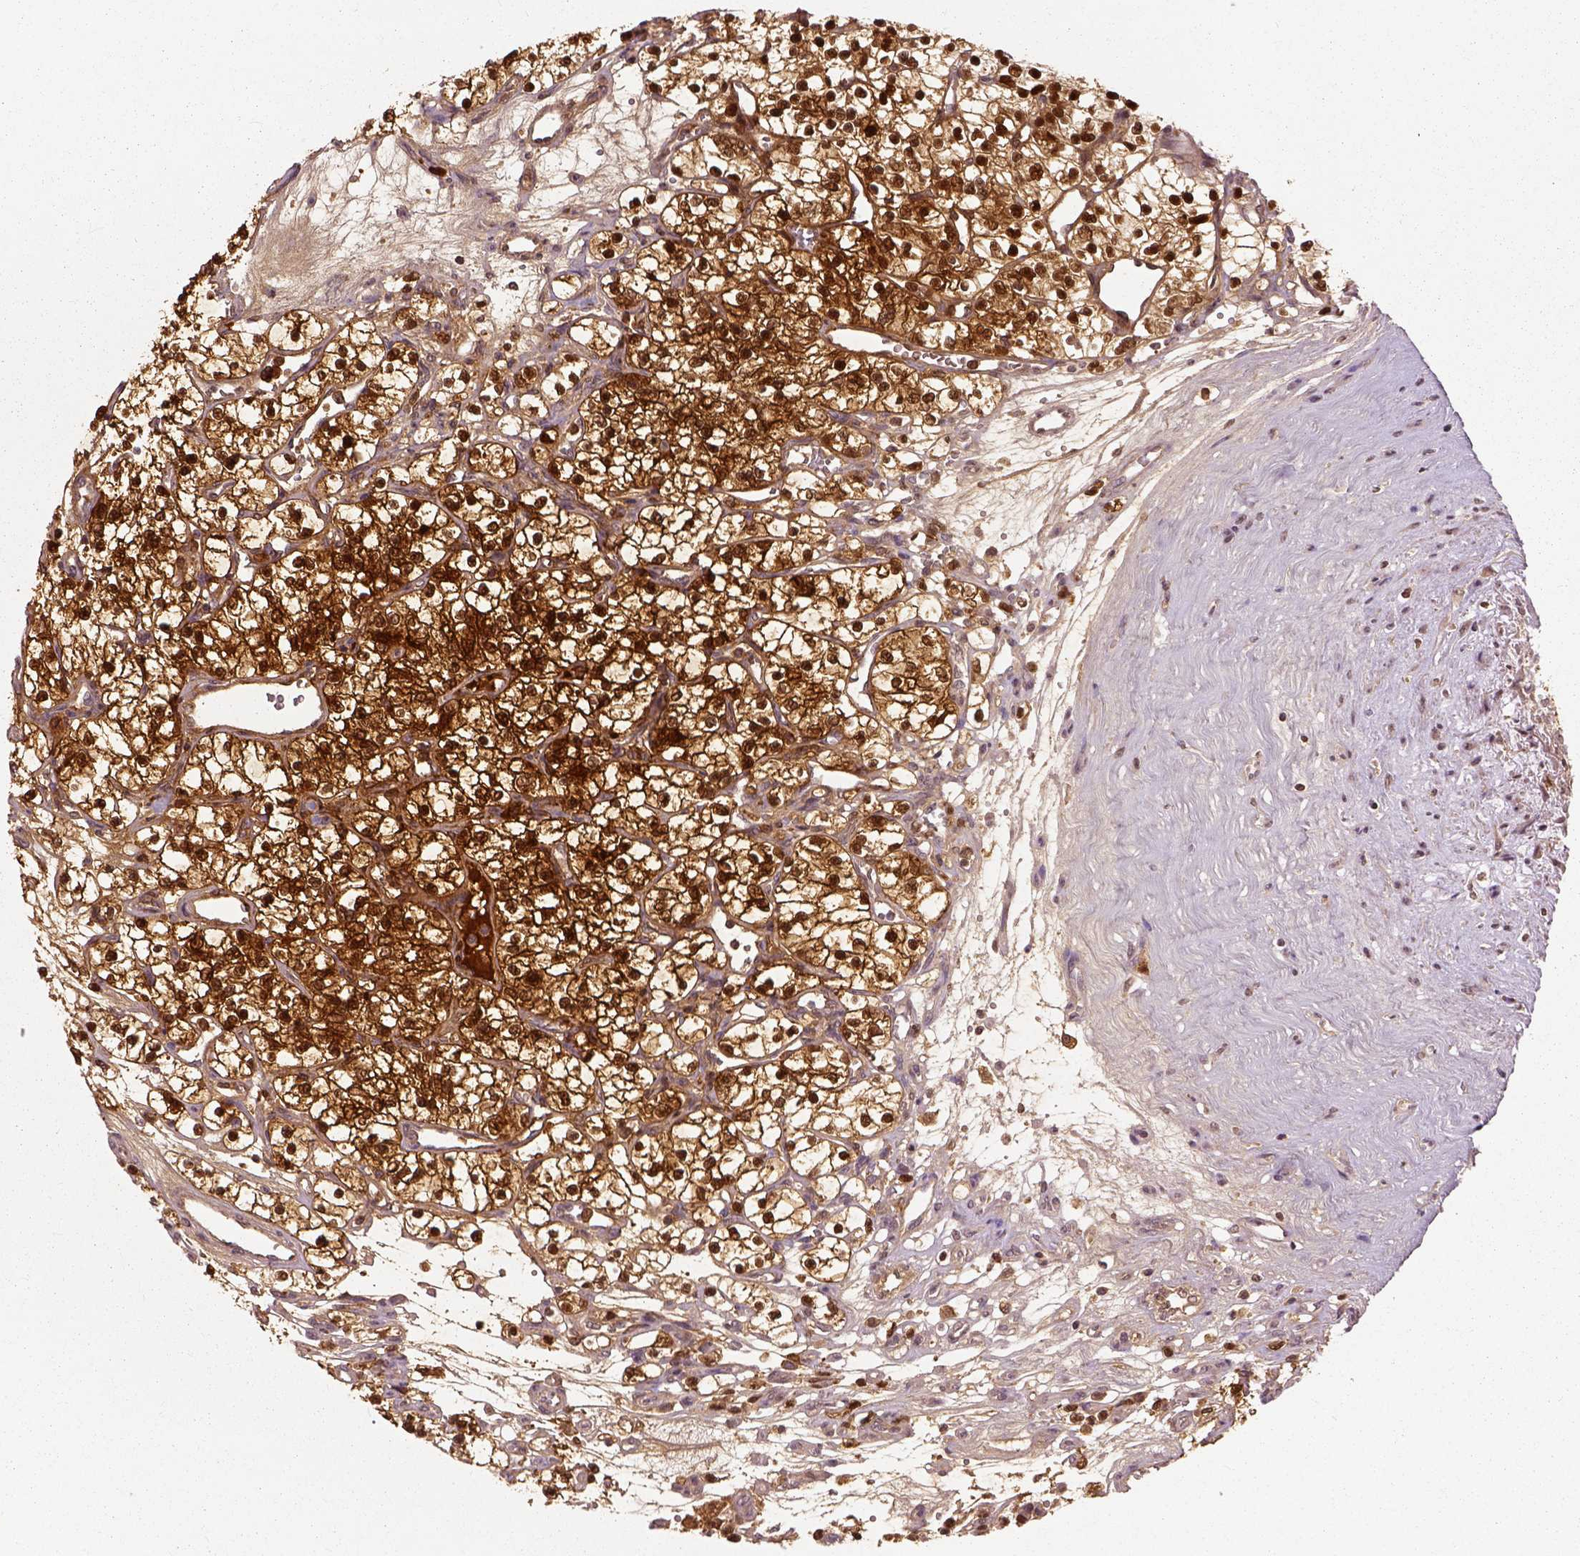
{"staining": {"intensity": "strong", "quantity": ">75%", "location": "cytoplasmic/membranous,nuclear"}, "tissue": "renal cancer", "cell_type": "Tumor cells", "image_type": "cancer", "snomed": [{"axis": "morphology", "description": "Adenocarcinoma, NOS"}, {"axis": "topography", "description": "Kidney"}], "caption": "The micrograph shows a brown stain indicating the presence of a protein in the cytoplasmic/membranous and nuclear of tumor cells in adenocarcinoma (renal).", "gene": "GPI", "patient": {"sex": "female", "age": 69}}